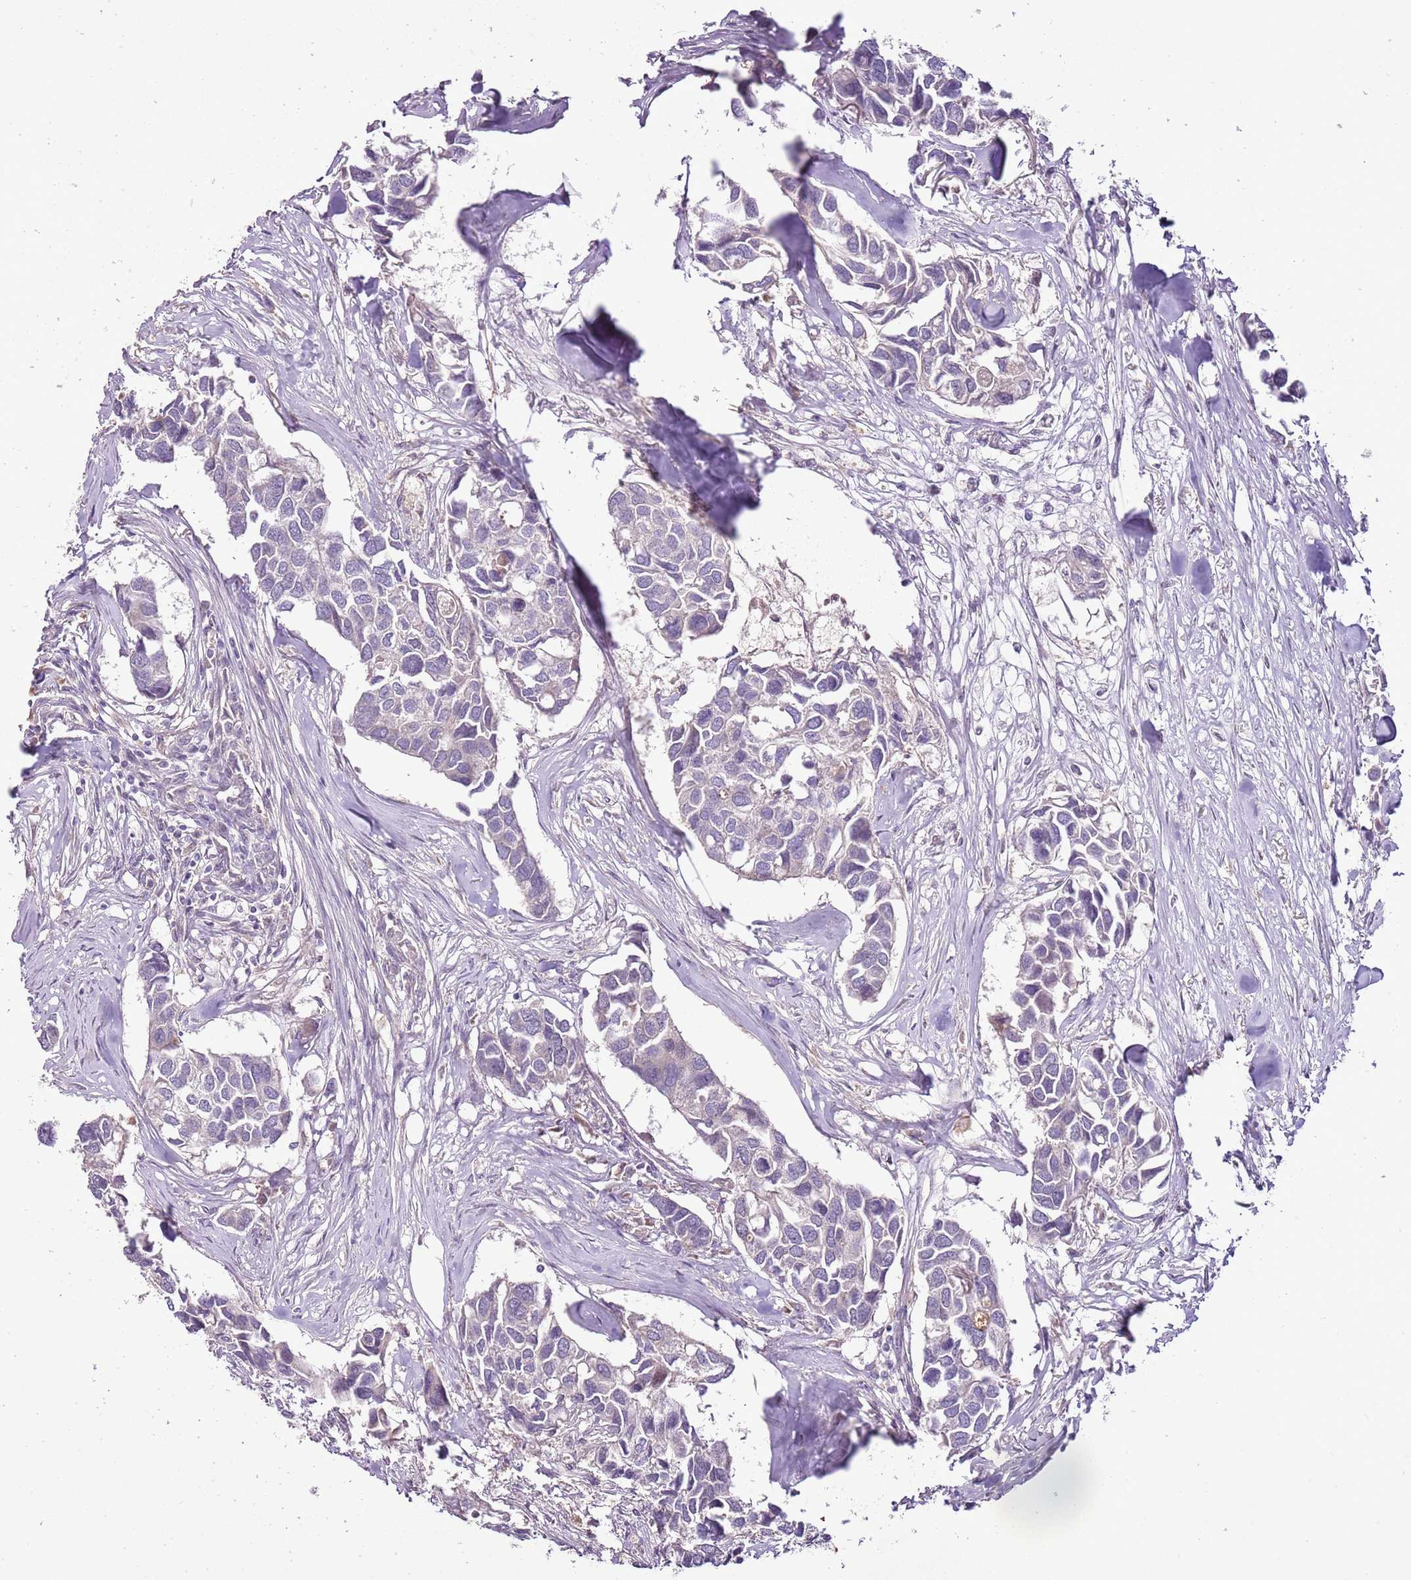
{"staining": {"intensity": "negative", "quantity": "none", "location": "none"}, "tissue": "breast cancer", "cell_type": "Tumor cells", "image_type": "cancer", "snomed": [{"axis": "morphology", "description": "Duct carcinoma"}, {"axis": "topography", "description": "Breast"}], "caption": "Intraductal carcinoma (breast) was stained to show a protein in brown. There is no significant expression in tumor cells.", "gene": "CMKLR1", "patient": {"sex": "female", "age": 83}}